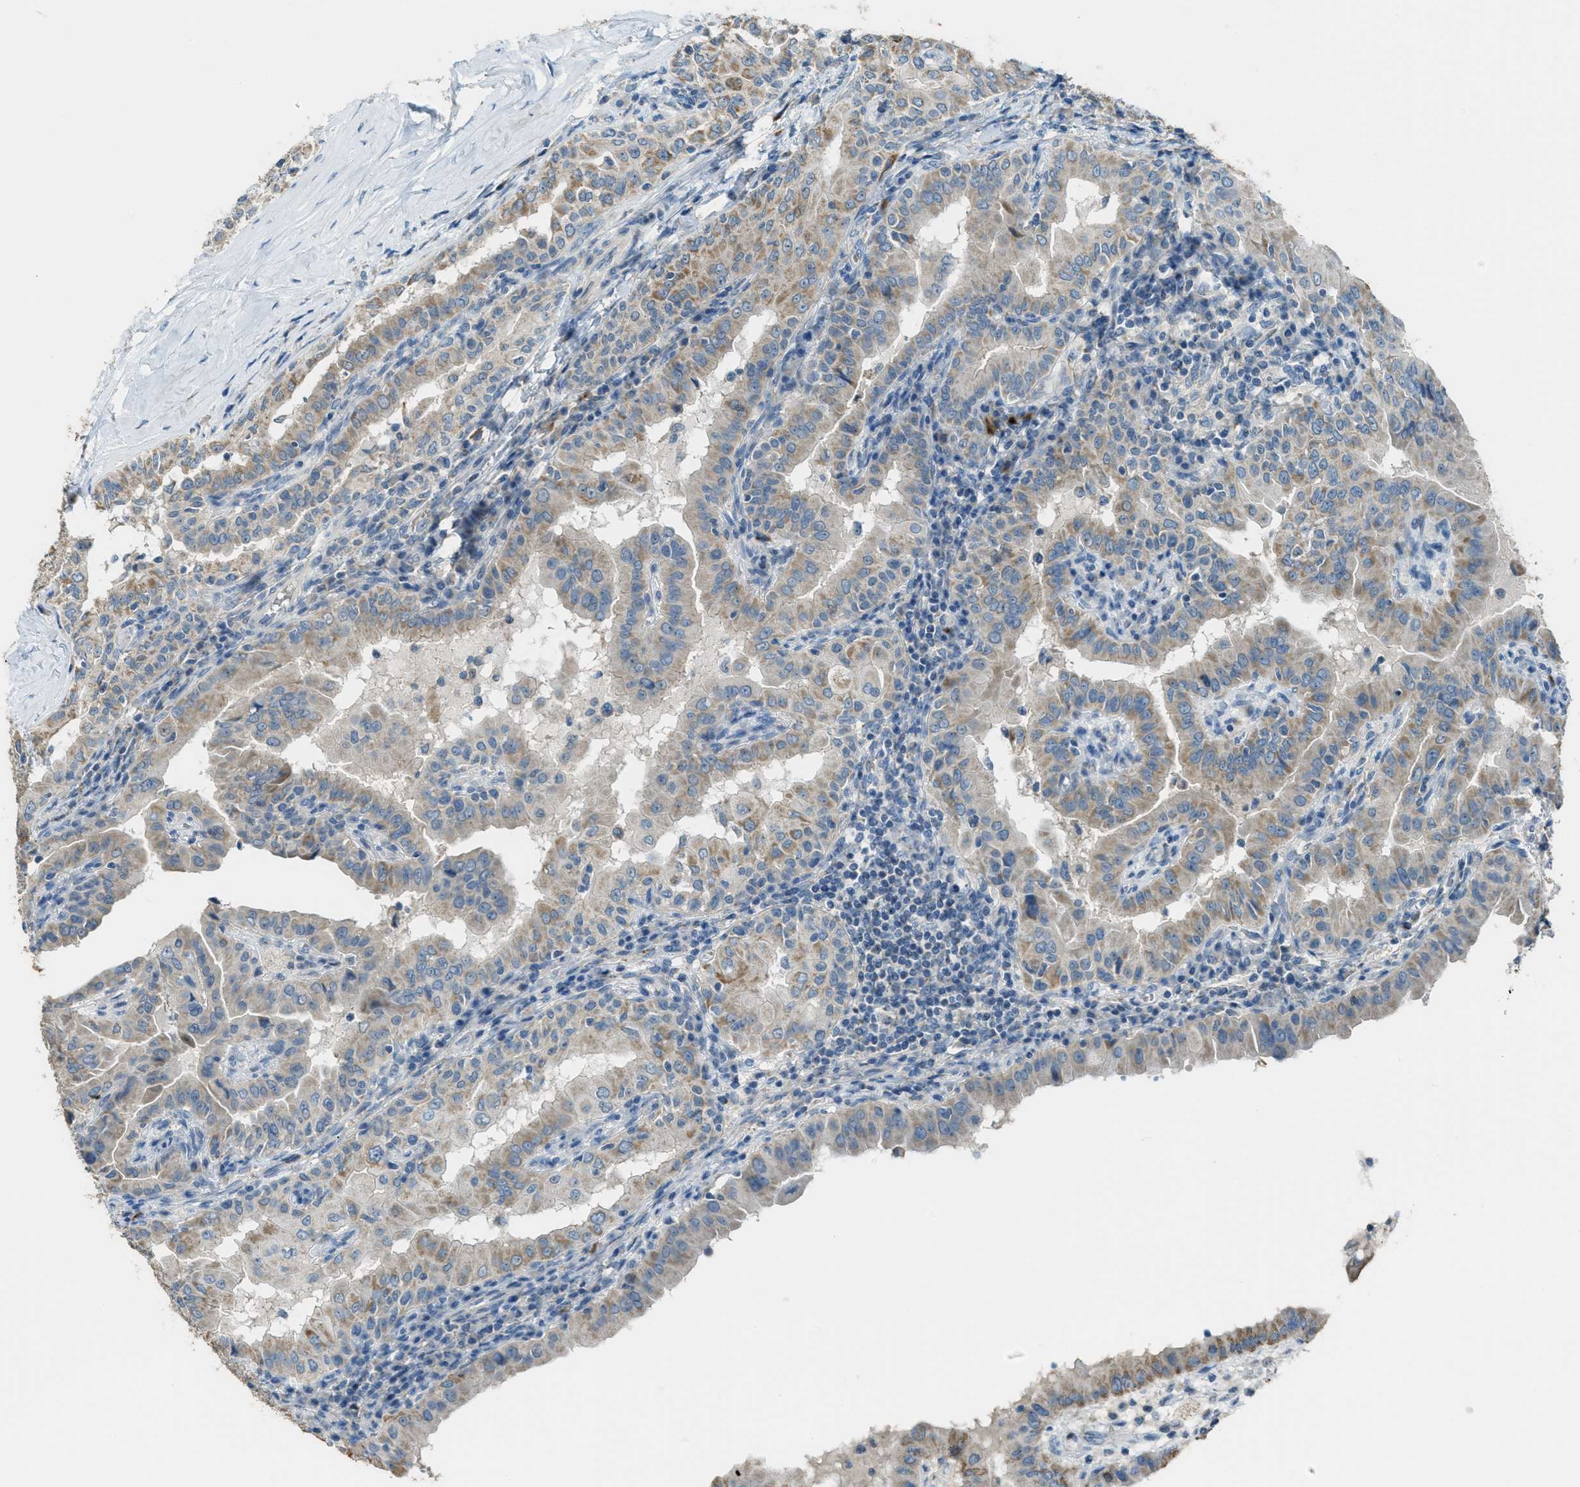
{"staining": {"intensity": "weak", "quantity": "25%-75%", "location": "cytoplasmic/membranous"}, "tissue": "thyroid cancer", "cell_type": "Tumor cells", "image_type": "cancer", "snomed": [{"axis": "morphology", "description": "Papillary adenocarcinoma, NOS"}, {"axis": "topography", "description": "Thyroid gland"}], "caption": "Thyroid papillary adenocarcinoma was stained to show a protein in brown. There is low levels of weak cytoplasmic/membranous expression in approximately 25%-75% of tumor cells.", "gene": "CDON", "patient": {"sex": "male", "age": 33}}